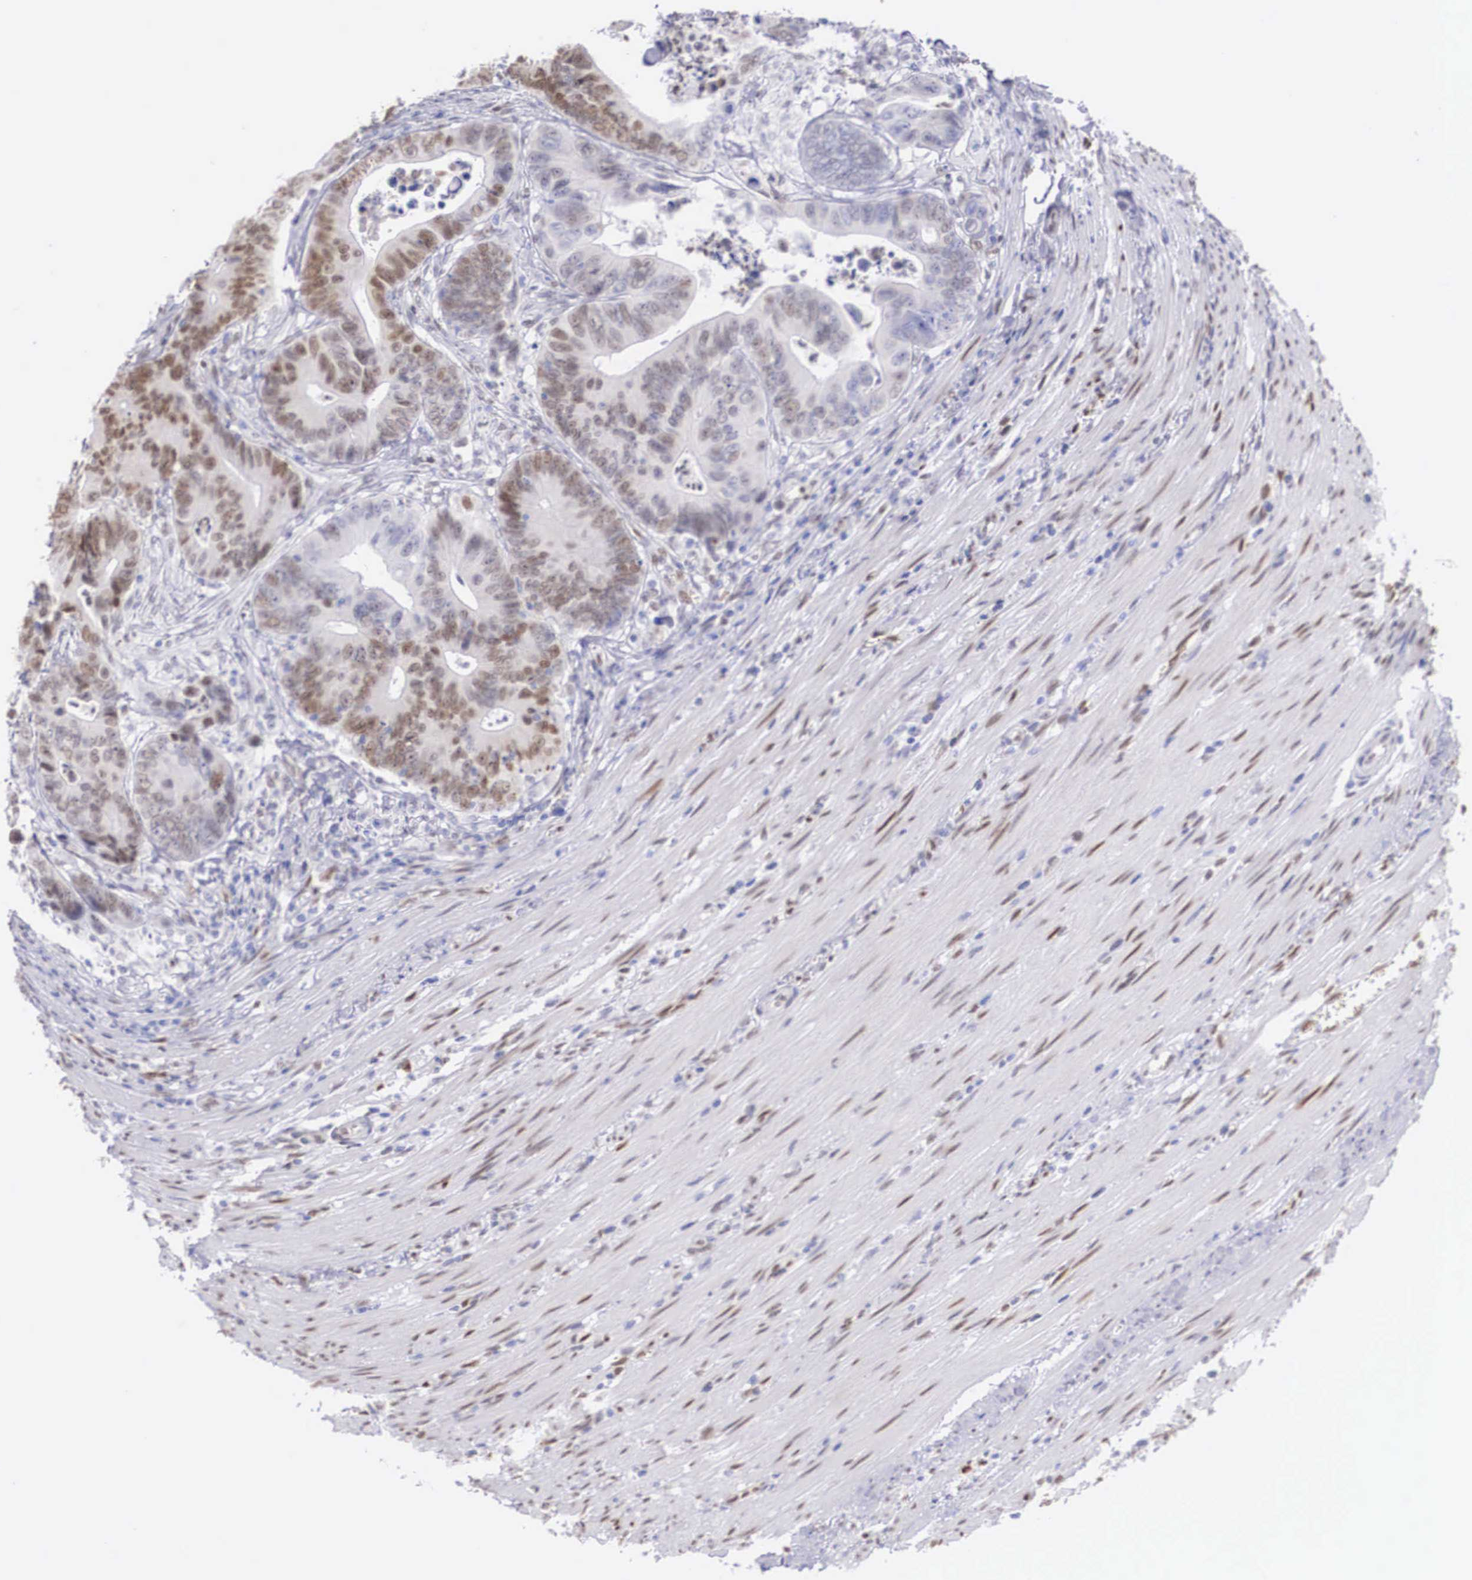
{"staining": {"intensity": "moderate", "quantity": "25%-75%", "location": "nuclear"}, "tissue": "colorectal cancer", "cell_type": "Tumor cells", "image_type": "cancer", "snomed": [{"axis": "morphology", "description": "Adenocarcinoma, NOS"}, {"axis": "topography", "description": "Colon"}], "caption": "High-magnification brightfield microscopy of colorectal cancer stained with DAB (3,3'-diaminobenzidine) (brown) and counterstained with hematoxylin (blue). tumor cells exhibit moderate nuclear staining is appreciated in about25%-75% of cells.", "gene": "HMGN5", "patient": {"sex": "female", "age": 78}}